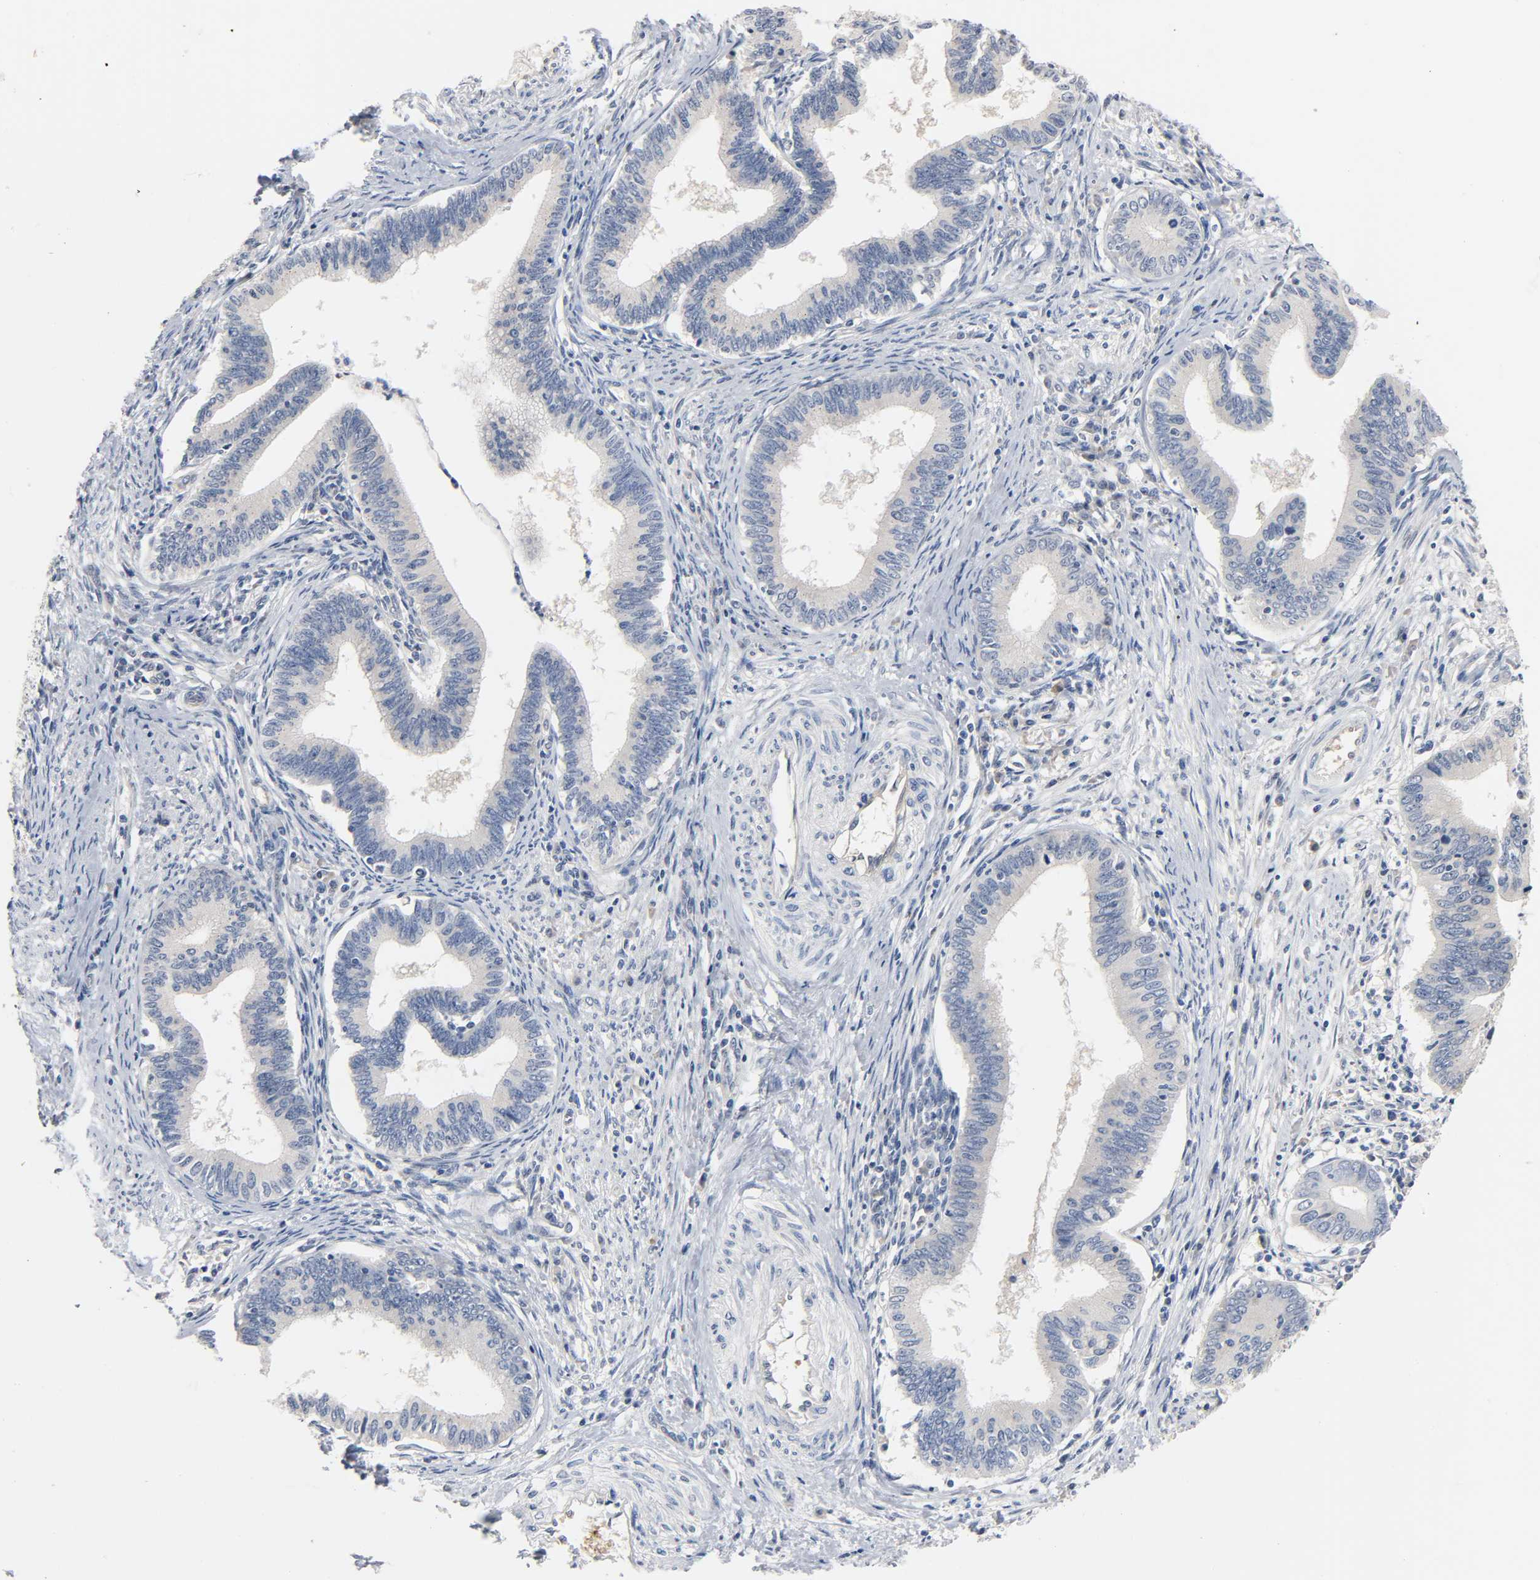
{"staining": {"intensity": "negative", "quantity": "none", "location": "none"}, "tissue": "cervical cancer", "cell_type": "Tumor cells", "image_type": "cancer", "snomed": [{"axis": "morphology", "description": "Adenocarcinoma, NOS"}, {"axis": "topography", "description": "Cervix"}], "caption": "Image shows no significant protein expression in tumor cells of cervical cancer (adenocarcinoma). (Brightfield microscopy of DAB (3,3'-diaminobenzidine) immunohistochemistry at high magnification).", "gene": "FYN", "patient": {"sex": "female", "age": 36}}